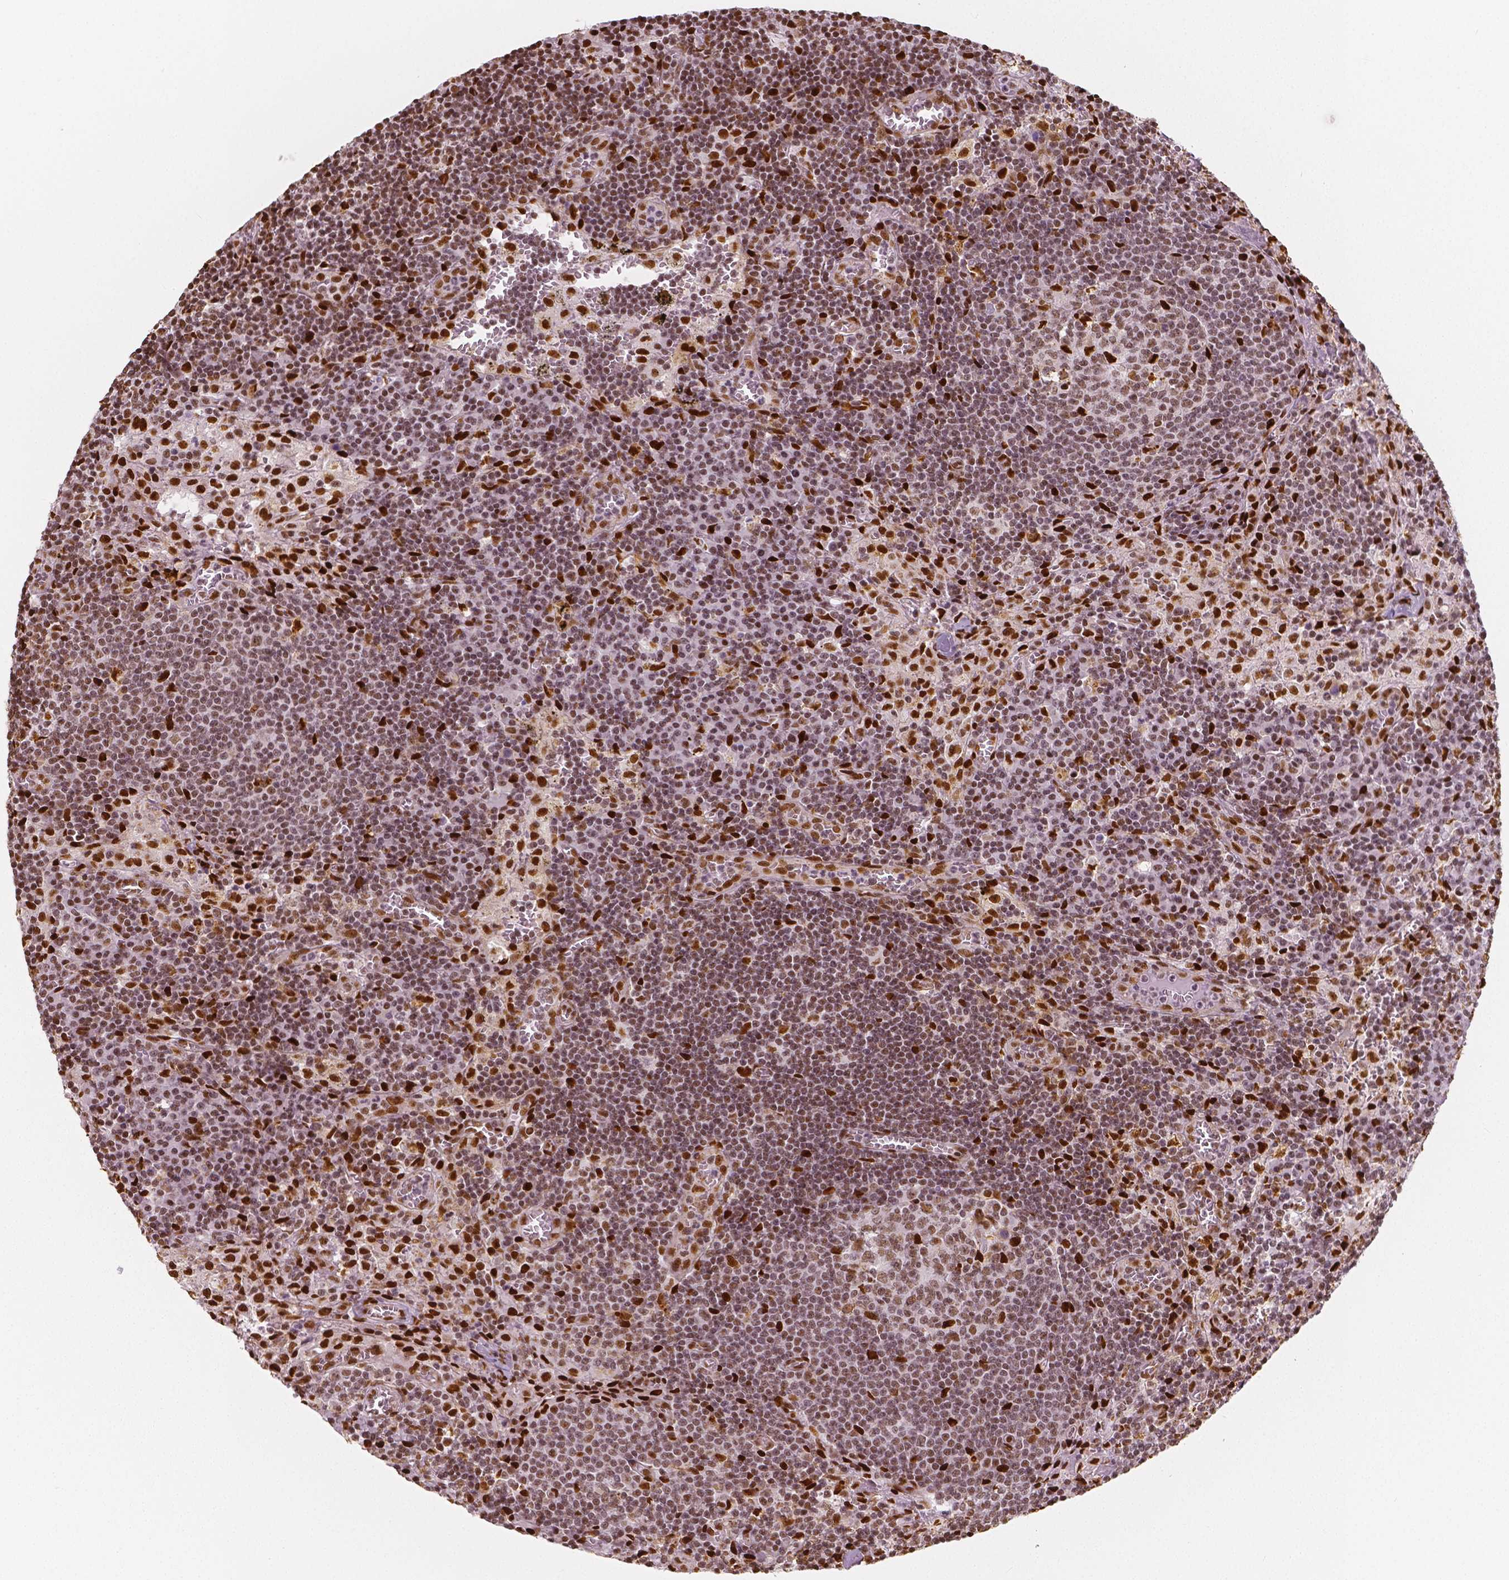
{"staining": {"intensity": "moderate", "quantity": ">75%", "location": "nuclear"}, "tissue": "lymph node", "cell_type": "Germinal center cells", "image_type": "normal", "snomed": [{"axis": "morphology", "description": "Normal tissue, NOS"}, {"axis": "topography", "description": "Lymph node"}], "caption": "Immunohistochemical staining of benign human lymph node exhibits moderate nuclear protein expression in approximately >75% of germinal center cells.", "gene": "NUCKS1", "patient": {"sex": "male", "age": 62}}